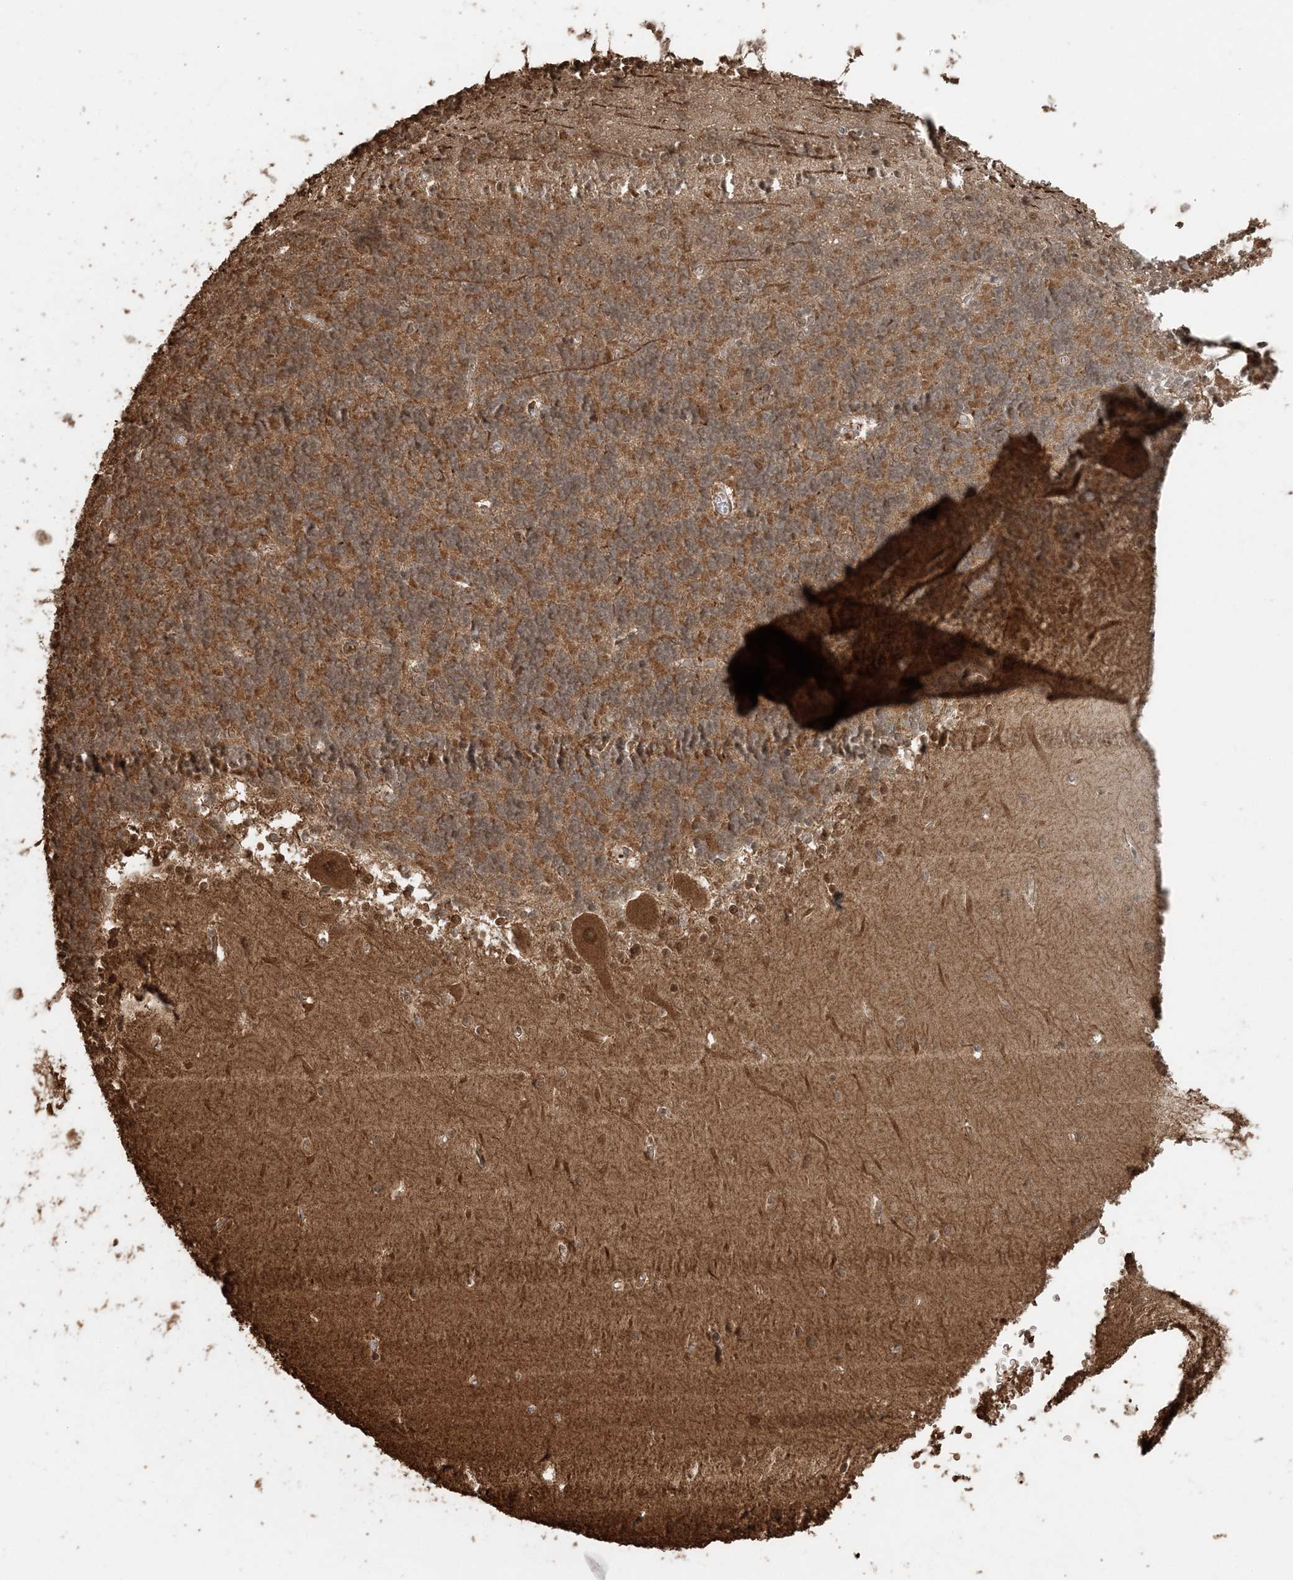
{"staining": {"intensity": "moderate", "quantity": ">75%", "location": "cytoplasmic/membranous"}, "tissue": "cerebellum", "cell_type": "Cells in granular layer", "image_type": "normal", "snomed": [{"axis": "morphology", "description": "Normal tissue, NOS"}, {"axis": "topography", "description": "Cerebellum"}], "caption": "This is a photomicrograph of immunohistochemistry staining of normal cerebellum, which shows moderate positivity in the cytoplasmic/membranous of cells in granular layer.", "gene": "ARHGAP35", "patient": {"sex": "male", "age": 37}}